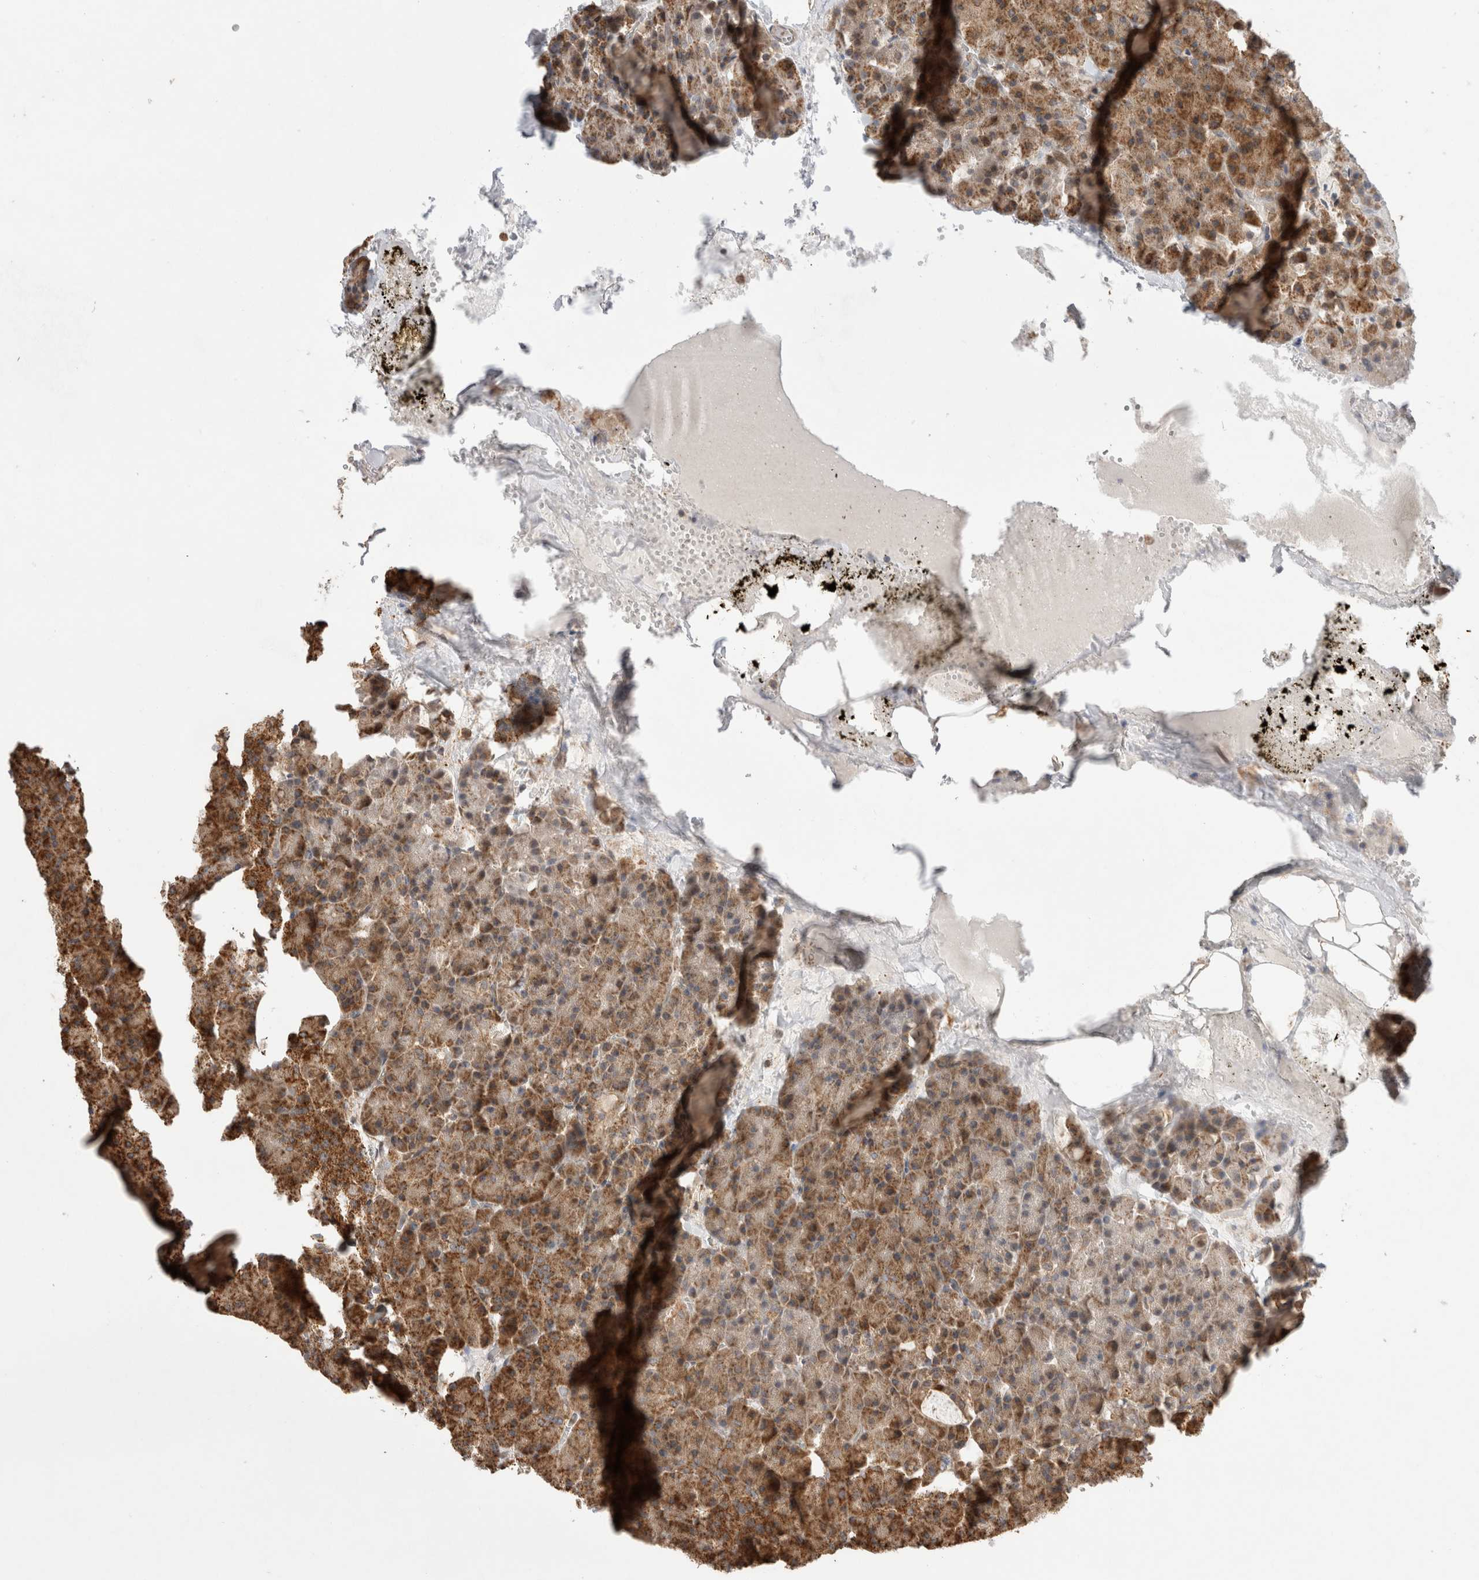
{"staining": {"intensity": "strong", "quantity": ">75%", "location": "cytoplasmic/membranous"}, "tissue": "pancreas", "cell_type": "Exocrine glandular cells", "image_type": "normal", "snomed": [{"axis": "morphology", "description": "Normal tissue, NOS"}, {"axis": "morphology", "description": "Carcinoid, malignant, NOS"}, {"axis": "topography", "description": "Pancreas"}], "caption": "DAB immunohistochemical staining of unremarkable pancreas demonstrates strong cytoplasmic/membranous protein positivity in approximately >75% of exocrine glandular cells. Nuclei are stained in blue.", "gene": "IMMP2L", "patient": {"sex": "female", "age": 35}}